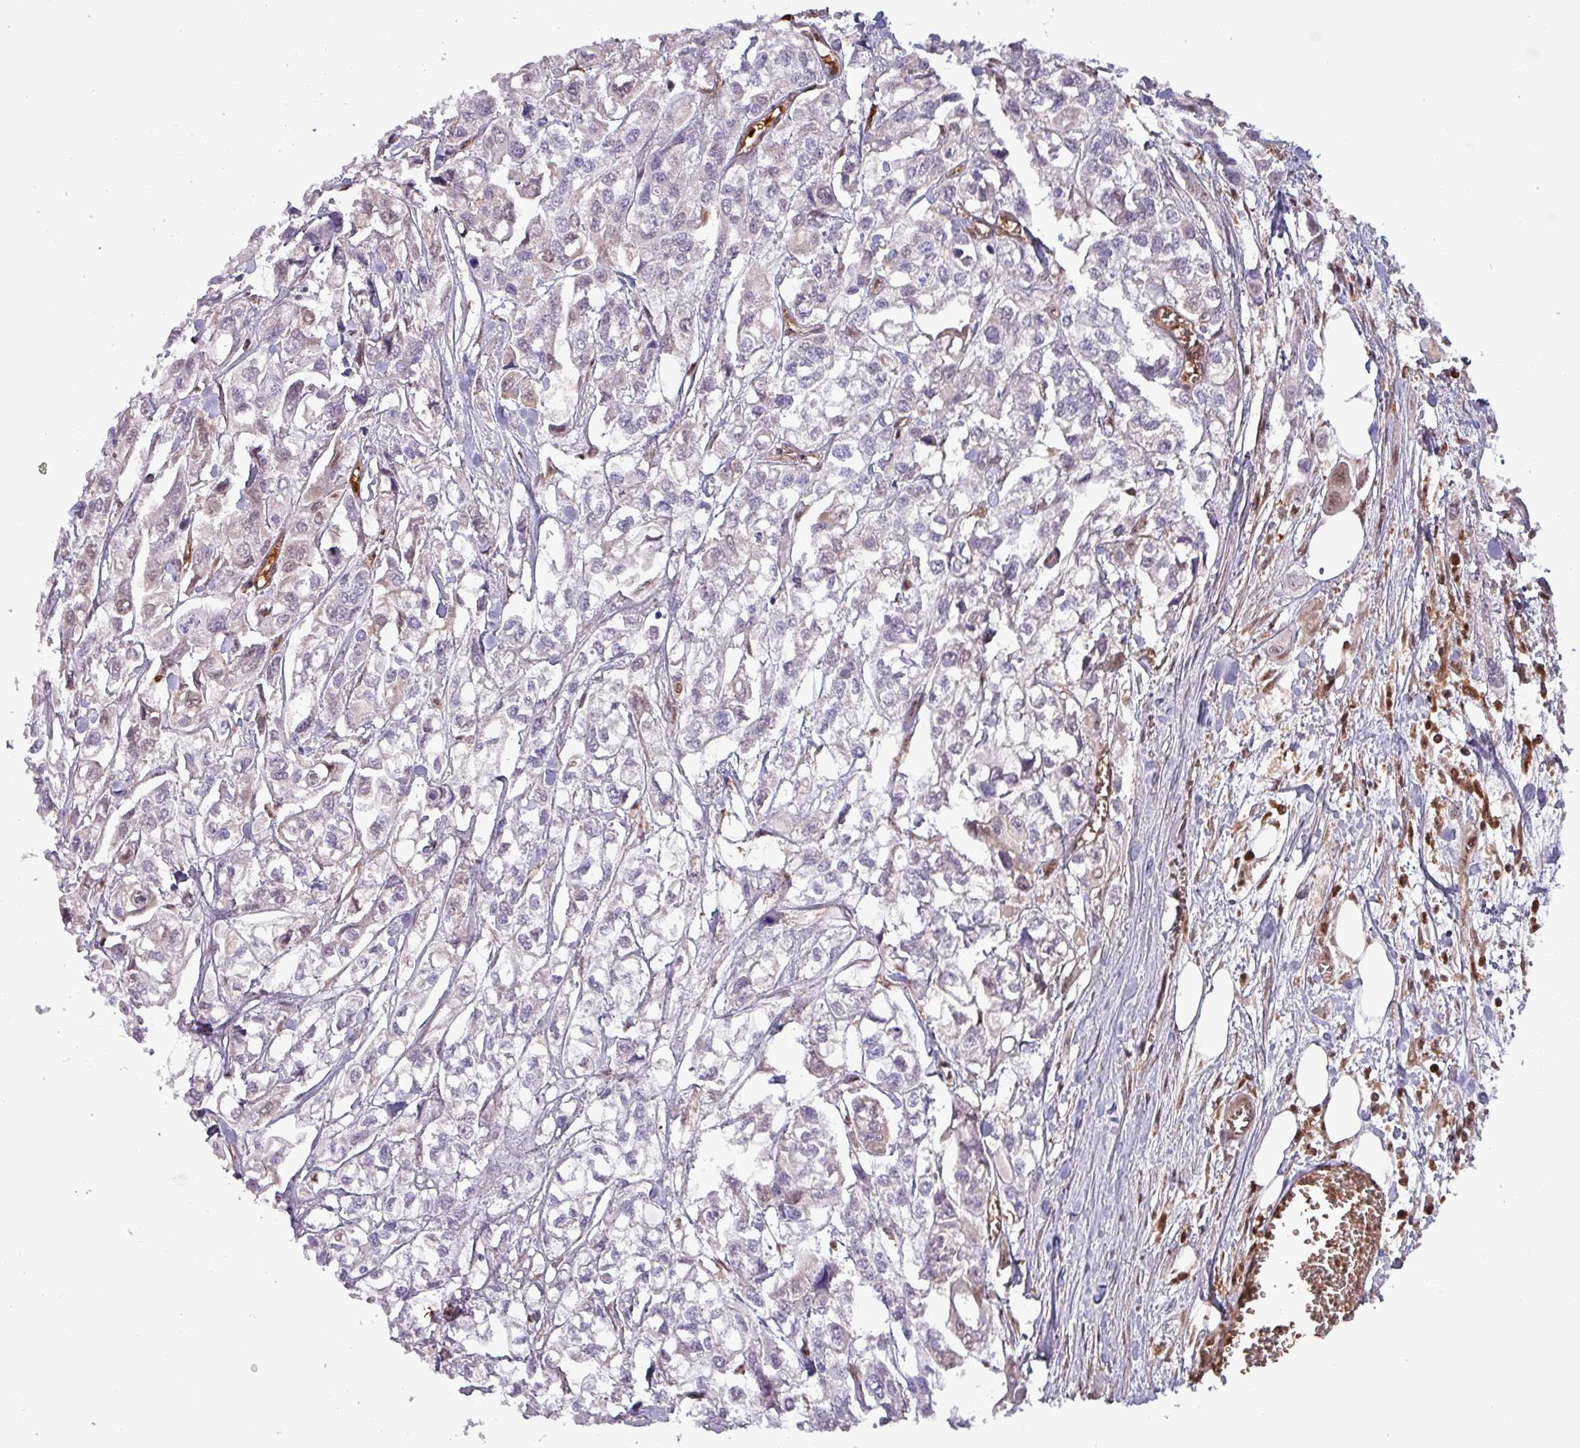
{"staining": {"intensity": "negative", "quantity": "none", "location": "none"}, "tissue": "urothelial cancer", "cell_type": "Tumor cells", "image_type": "cancer", "snomed": [{"axis": "morphology", "description": "Urothelial carcinoma, High grade"}, {"axis": "topography", "description": "Urinary bladder"}], "caption": "Protein analysis of urothelial cancer reveals no significant positivity in tumor cells. The staining was performed using DAB to visualize the protein expression in brown, while the nuclei were stained in blue with hematoxylin (Magnification: 20x).", "gene": "PSMB8", "patient": {"sex": "male", "age": 67}}